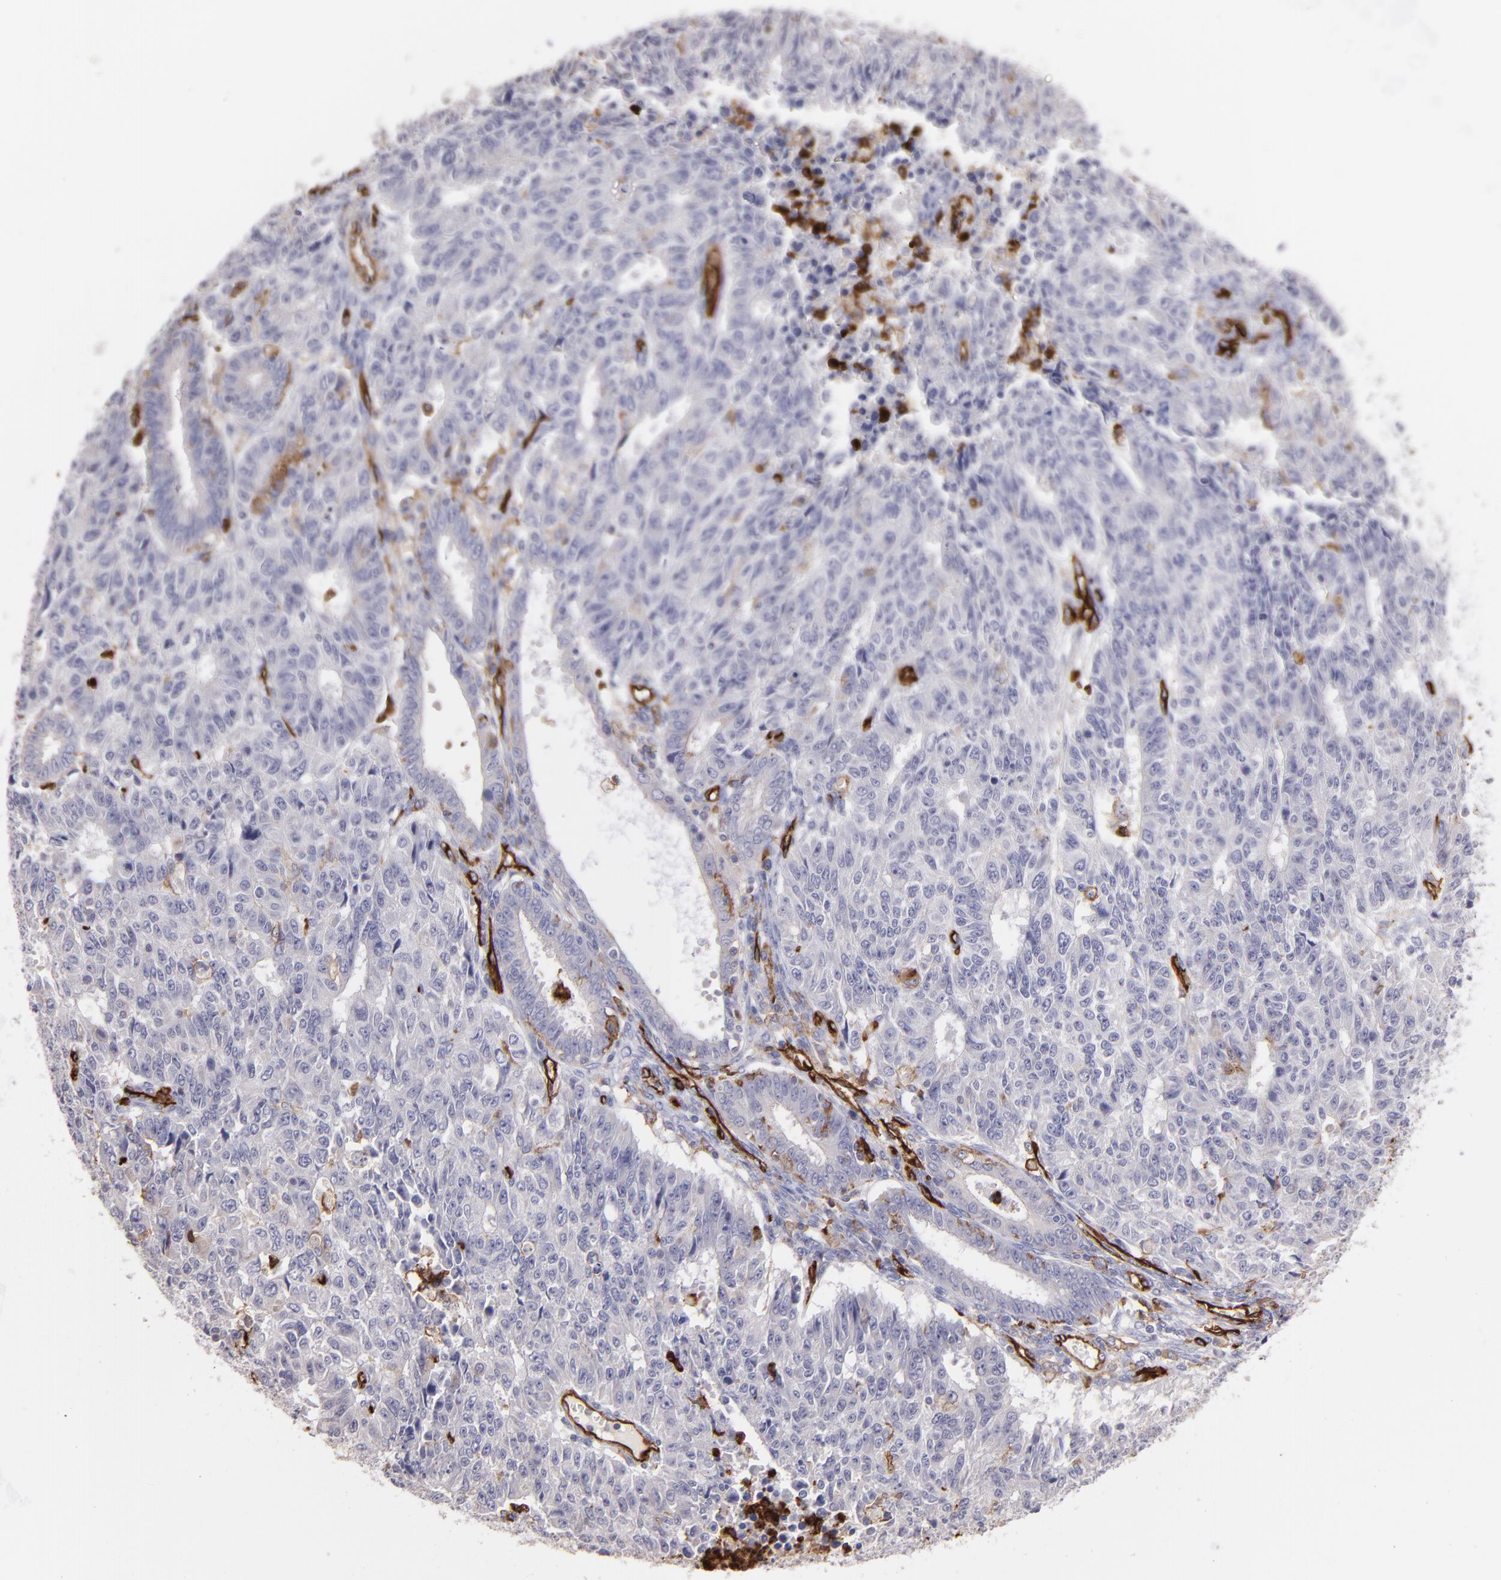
{"staining": {"intensity": "negative", "quantity": "none", "location": "none"}, "tissue": "endometrial cancer", "cell_type": "Tumor cells", "image_type": "cancer", "snomed": [{"axis": "morphology", "description": "Adenocarcinoma, NOS"}, {"axis": "topography", "description": "Endometrium"}], "caption": "A micrograph of human endometrial cancer (adenocarcinoma) is negative for staining in tumor cells.", "gene": "DYSF", "patient": {"sex": "female", "age": 42}}